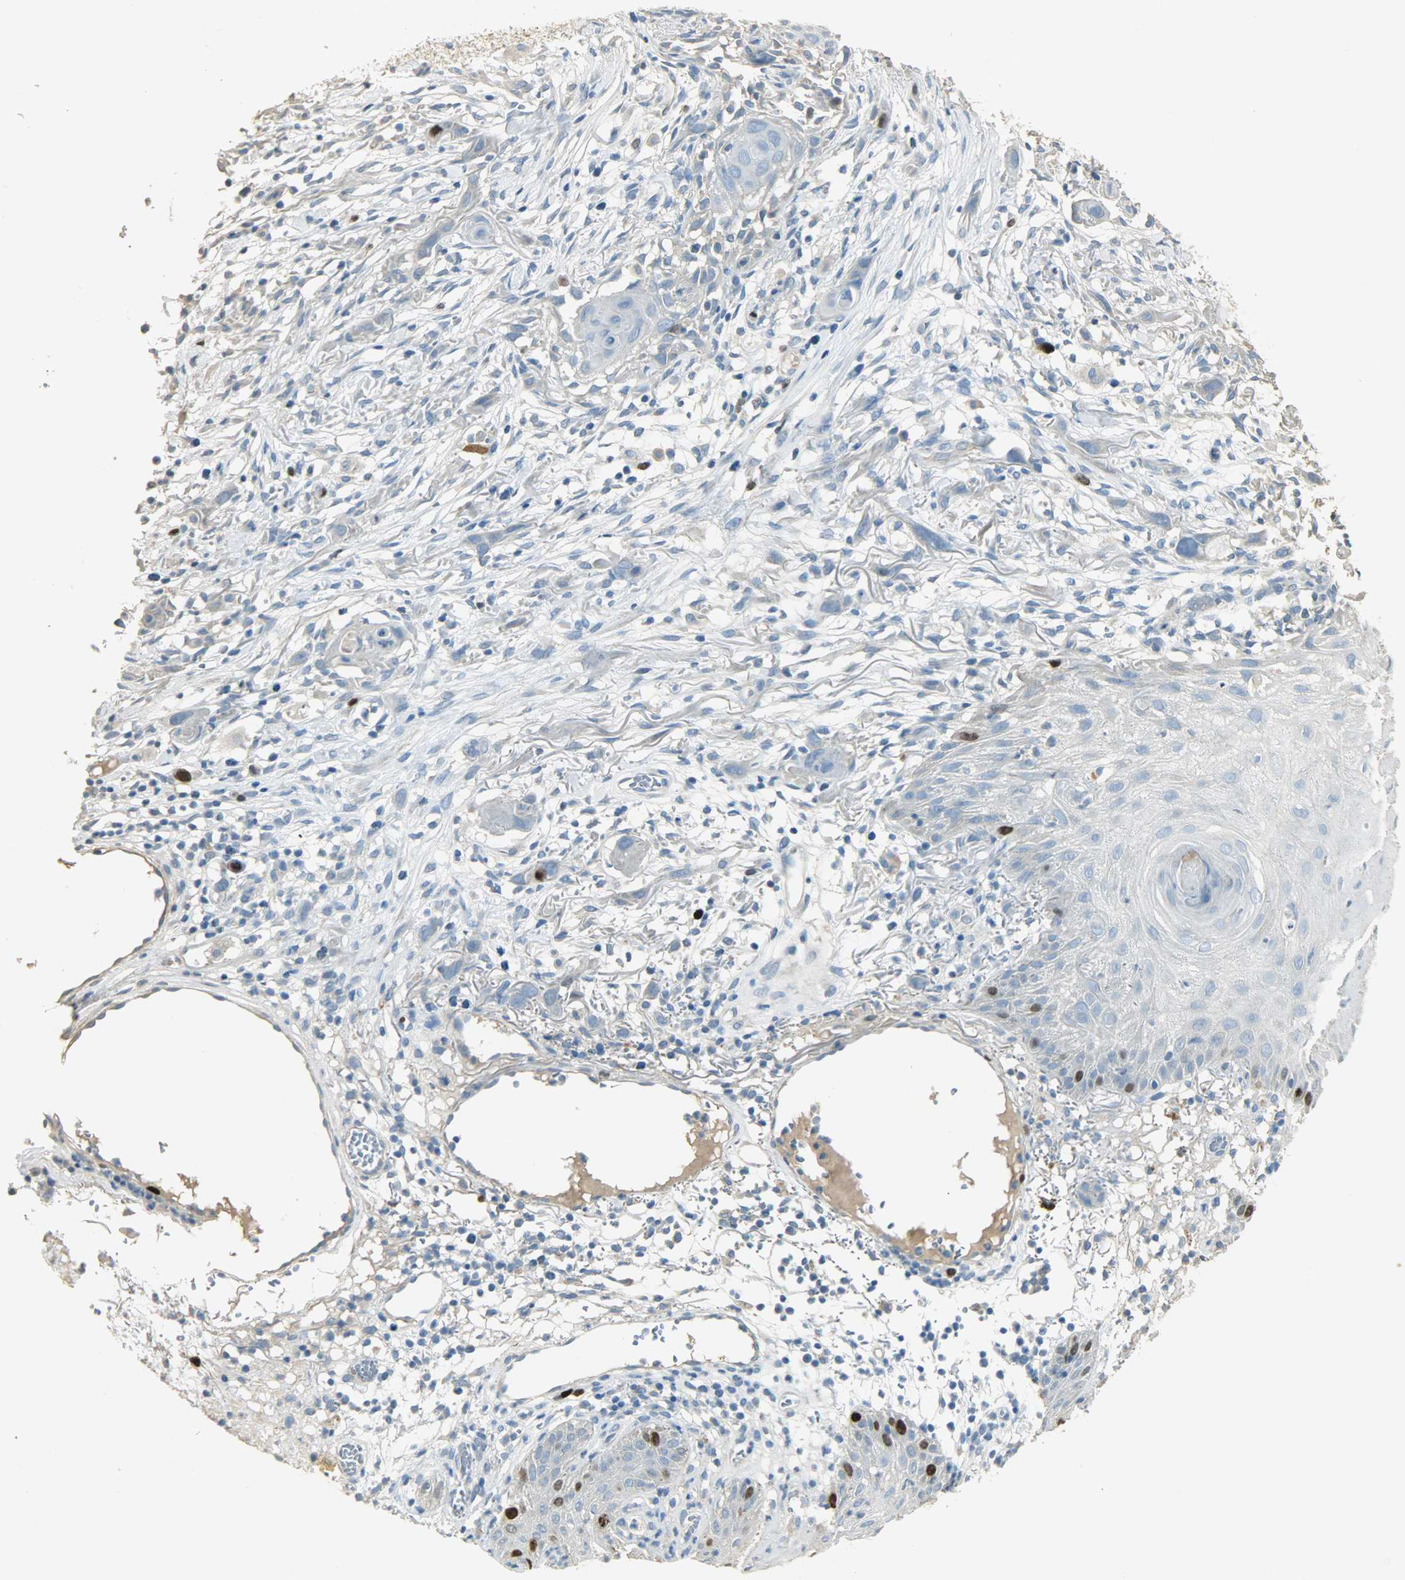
{"staining": {"intensity": "strong", "quantity": "<25%", "location": "nuclear"}, "tissue": "skin cancer", "cell_type": "Tumor cells", "image_type": "cancer", "snomed": [{"axis": "morphology", "description": "Normal tissue, NOS"}, {"axis": "morphology", "description": "Squamous cell carcinoma, NOS"}, {"axis": "topography", "description": "Skin"}], "caption": "Strong nuclear expression is seen in approximately <25% of tumor cells in skin cancer (squamous cell carcinoma).", "gene": "TPX2", "patient": {"sex": "female", "age": 59}}